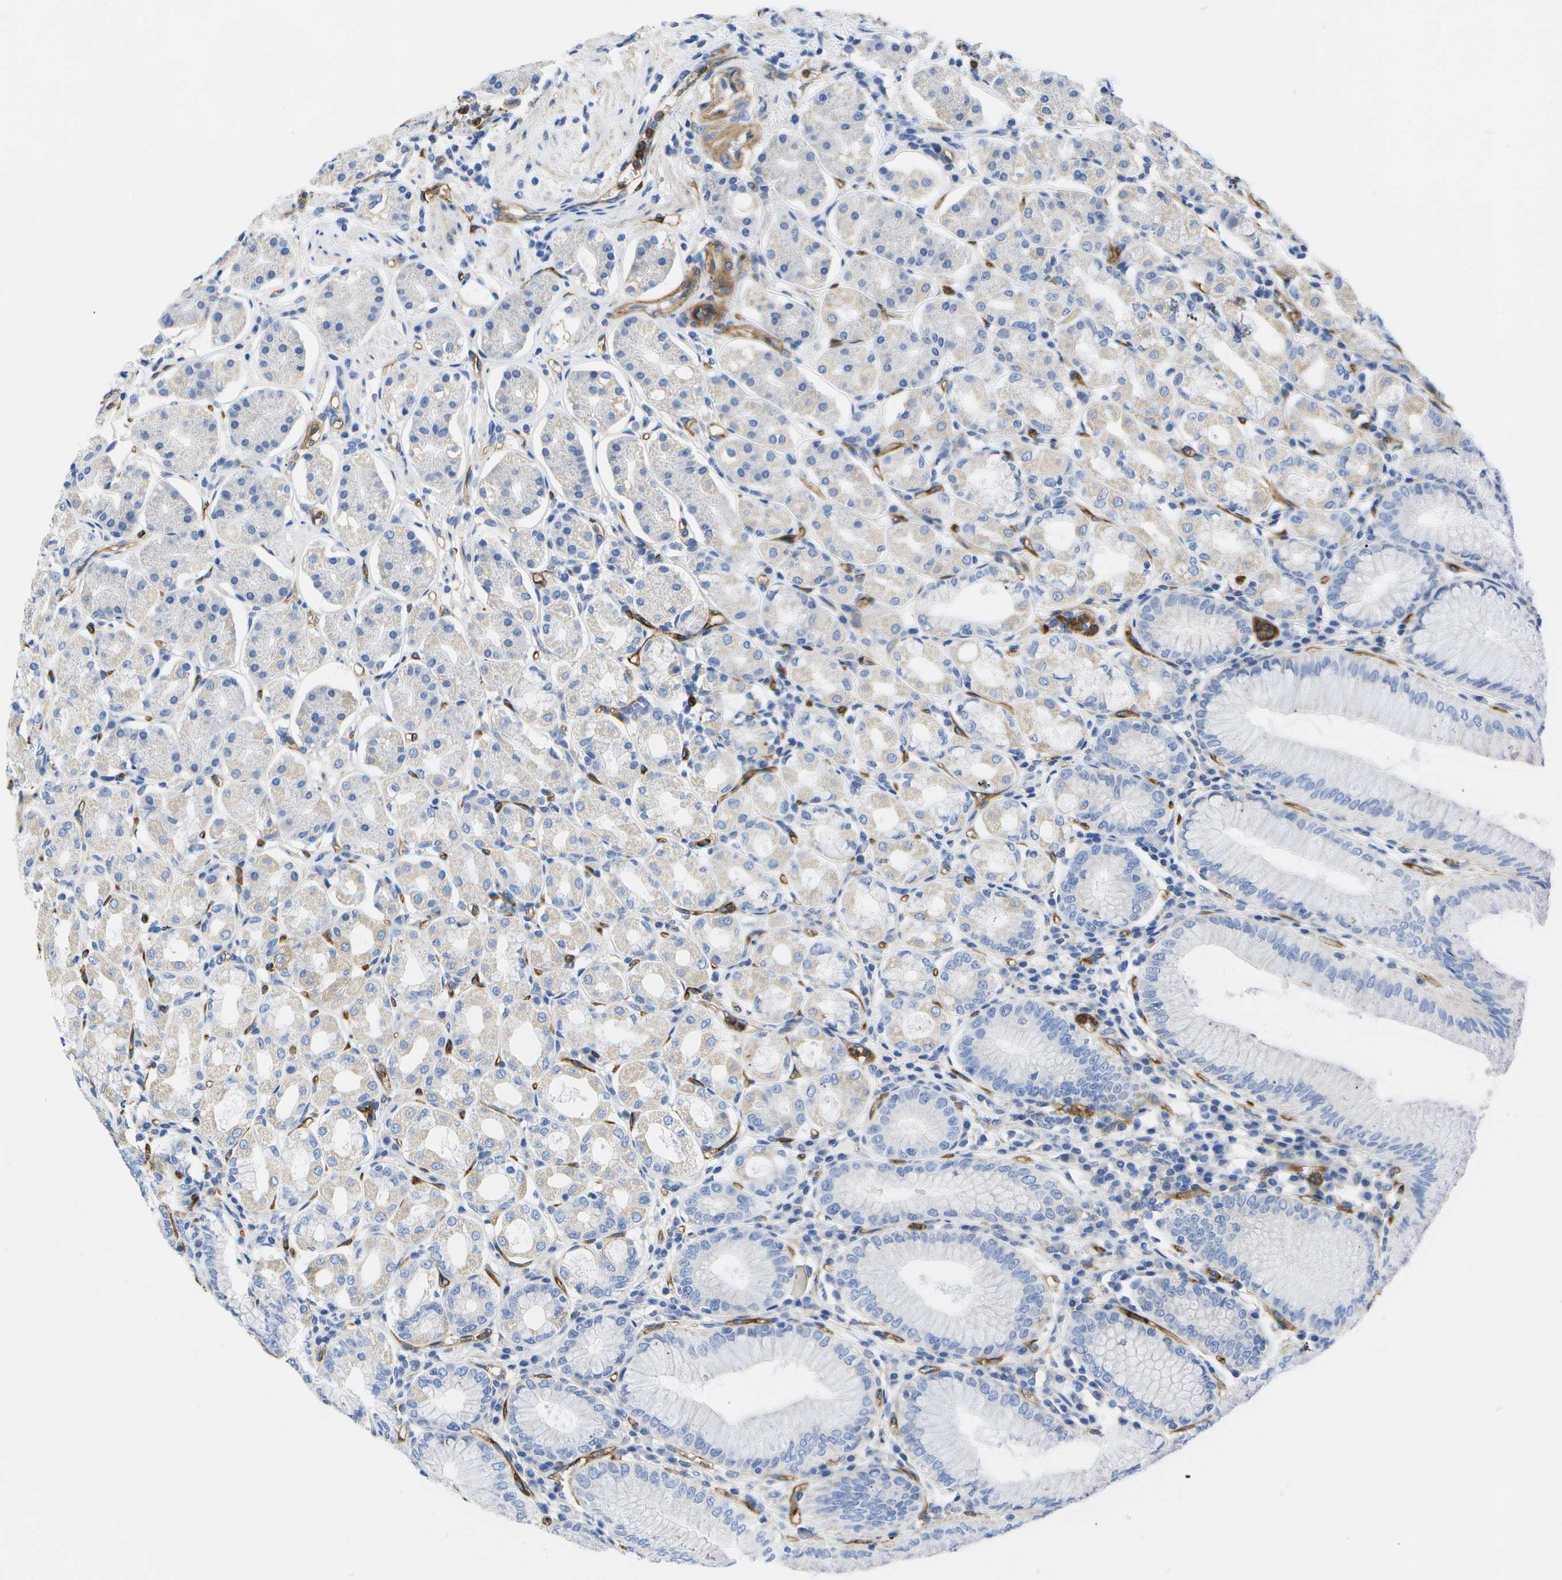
{"staining": {"intensity": "negative", "quantity": "none", "location": "none"}, "tissue": "stomach", "cell_type": "Glandular cells", "image_type": "normal", "snomed": [{"axis": "morphology", "description": "Normal tissue, NOS"}, {"axis": "topography", "description": "Stomach"}, {"axis": "topography", "description": "Stomach, lower"}], "caption": "Histopathology image shows no significant protein expression in glandular cells of unremarkable stomach. (DAB IHC, high magnification).", "gene": "DYSF", "patient": {"sex": "female", "age": 56}}